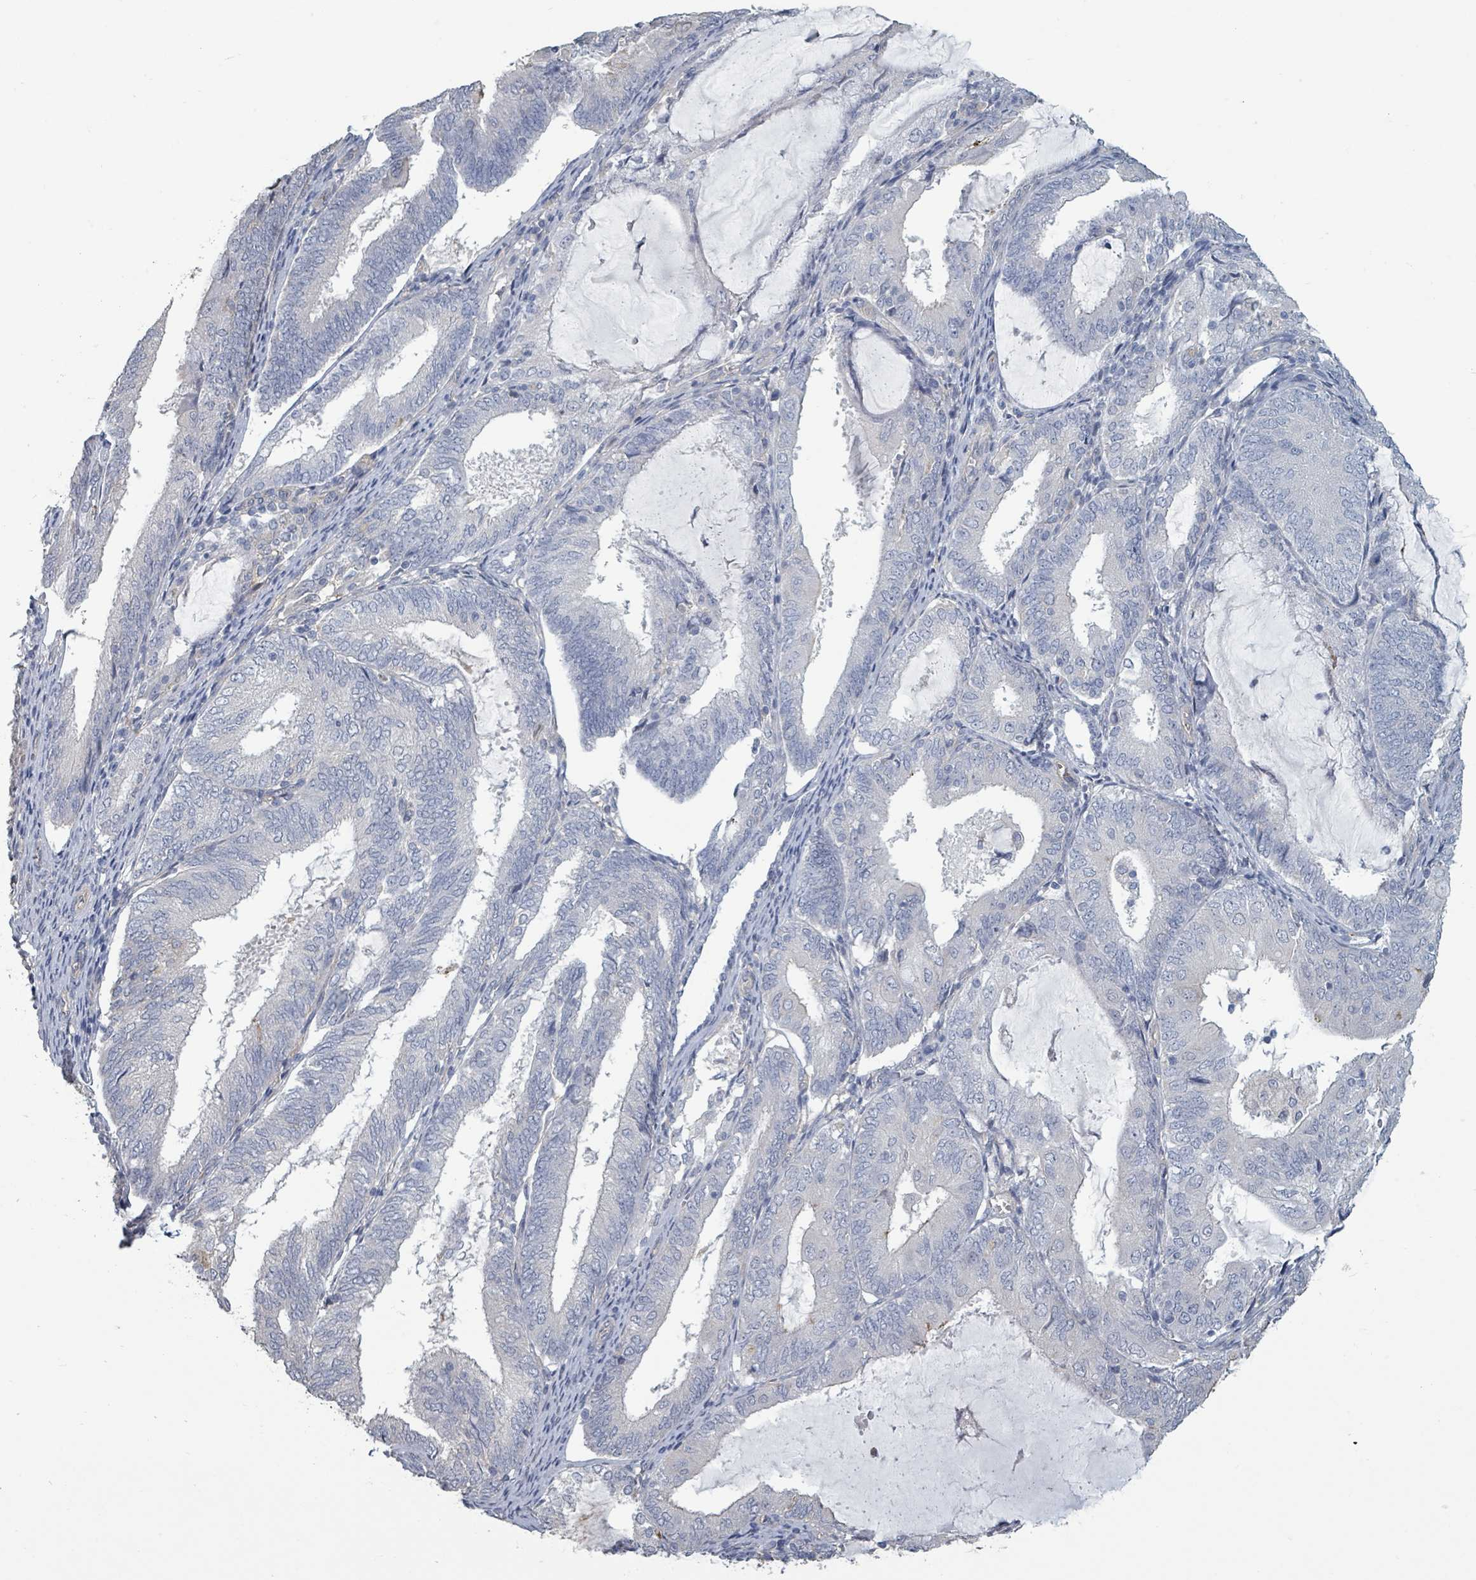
{"staining": {"intensity": "negative", "quantity": "none", "location": "none"}, "tissue": "endometrial cancer", "cell_type": "Tumor cells", "image_type": "cancer", "snomed": [{"axis": "morphology", "description": "Adenocarcinoma, NOS"}, {"axis": "topography", "description": "Endometrium"}], "caption": "Endometrial cancer (adenocarcinoma) stained for a protein using IHC reveals no expression tumor cells.", "gene": "PLAUR", "patient": {"sex": "female", "age": 81}}